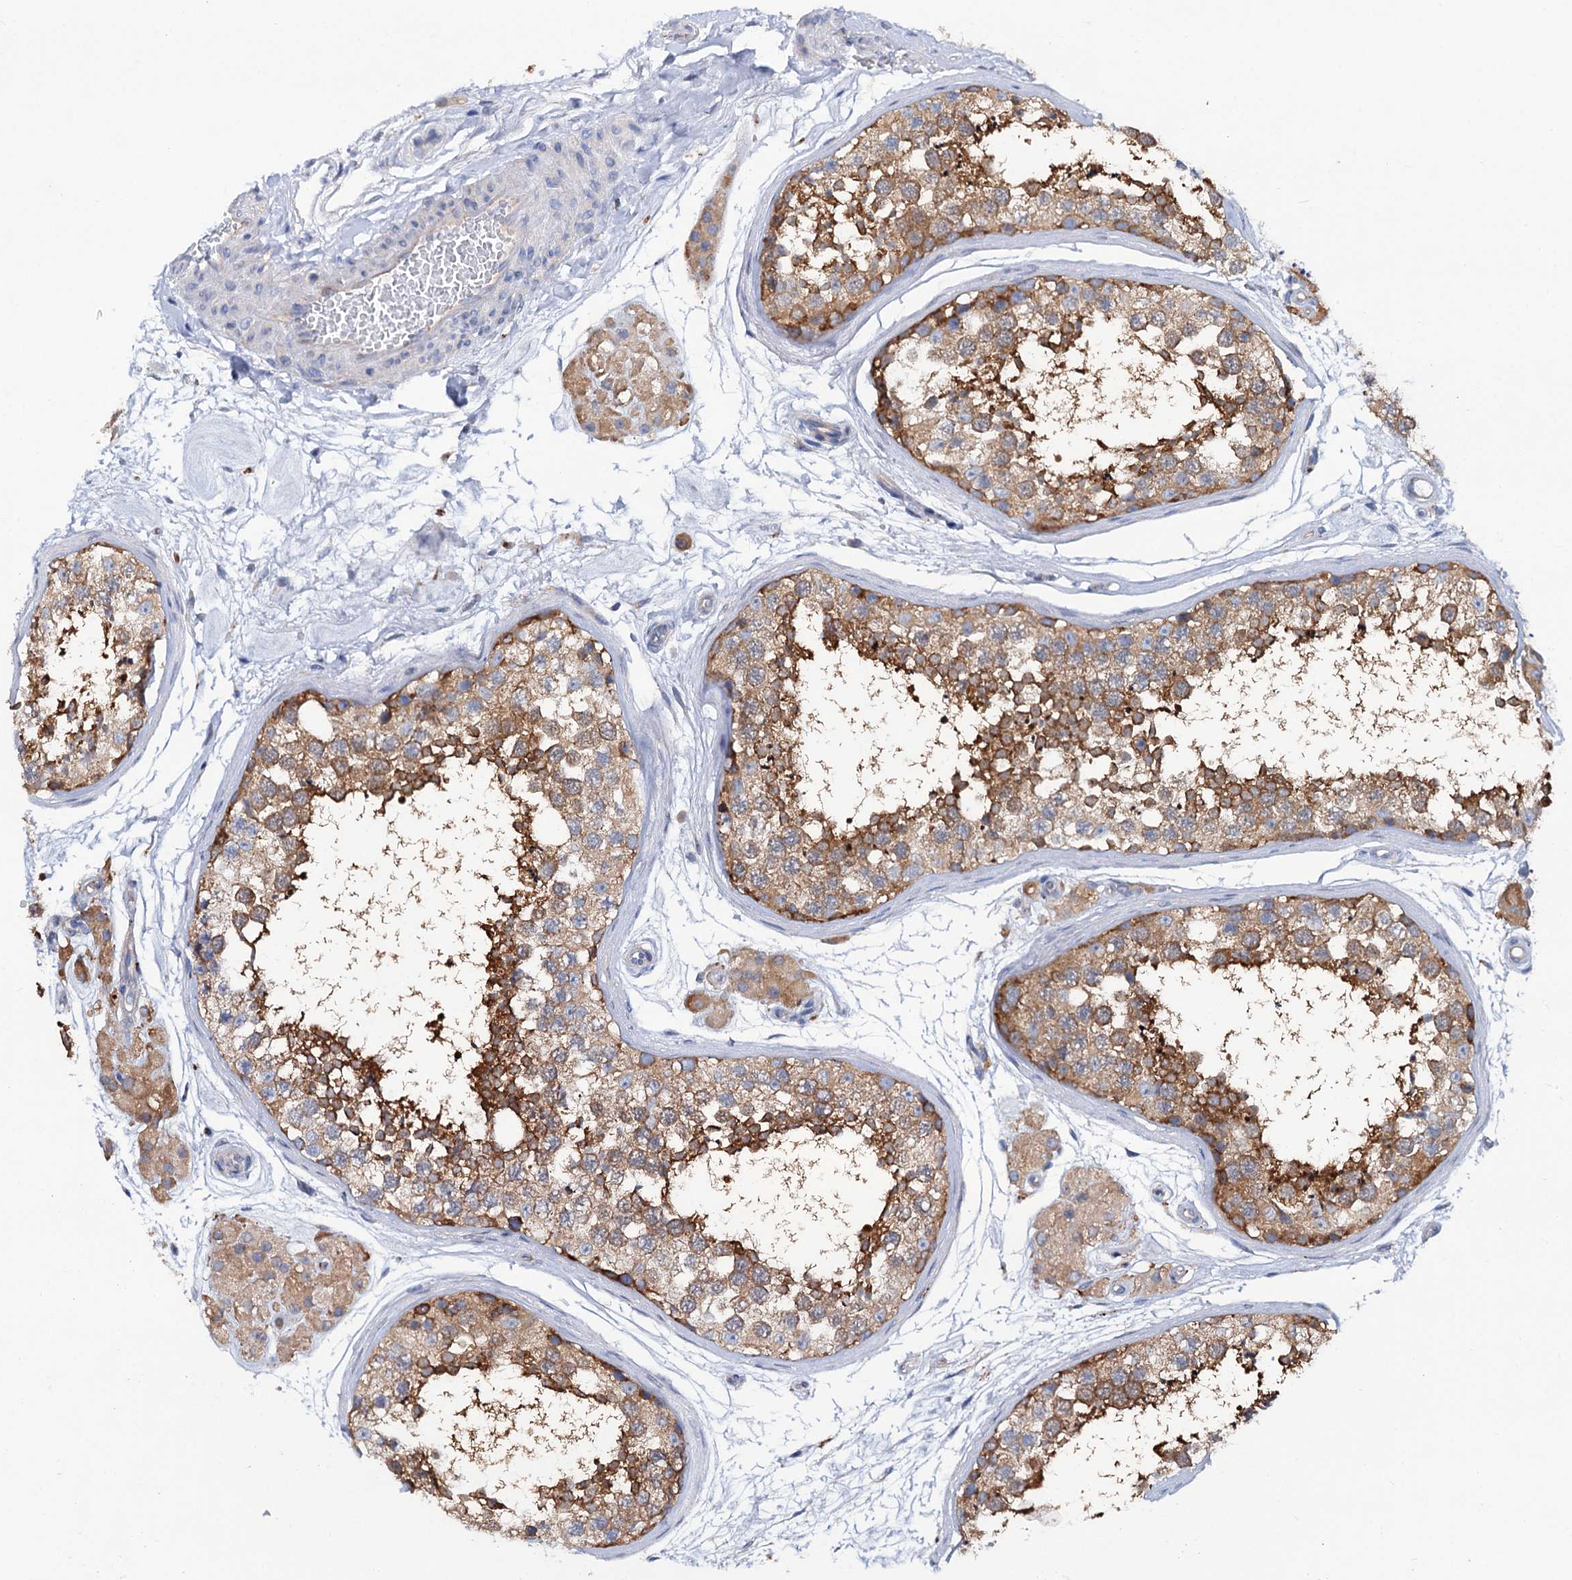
{"staining": {"intensity": "strong", "quantity": "25%-75%", "location": "cytoplasmic/membranous"}, "tissue": "testis", "cell_type": "Cells in seminiferous ducts", "image_type": "normal", "snomed": [{"axis": "morphology", "description": "Normal tissue, NOS"}, {"axis": "topography", "description": "Testis"}], "caption": "DAB (3,3'-diaminobenzidine) immunohistochemical staining of unremarkable testis shows strong cytoplasmic/membranous protein staining in approximately 25%-75% of cells in seminiferous ducts. (IHC, brightfield microscopy, high magnification).", "gene": "TRIM55", "patient": {"sex": "male", "age": 56}}